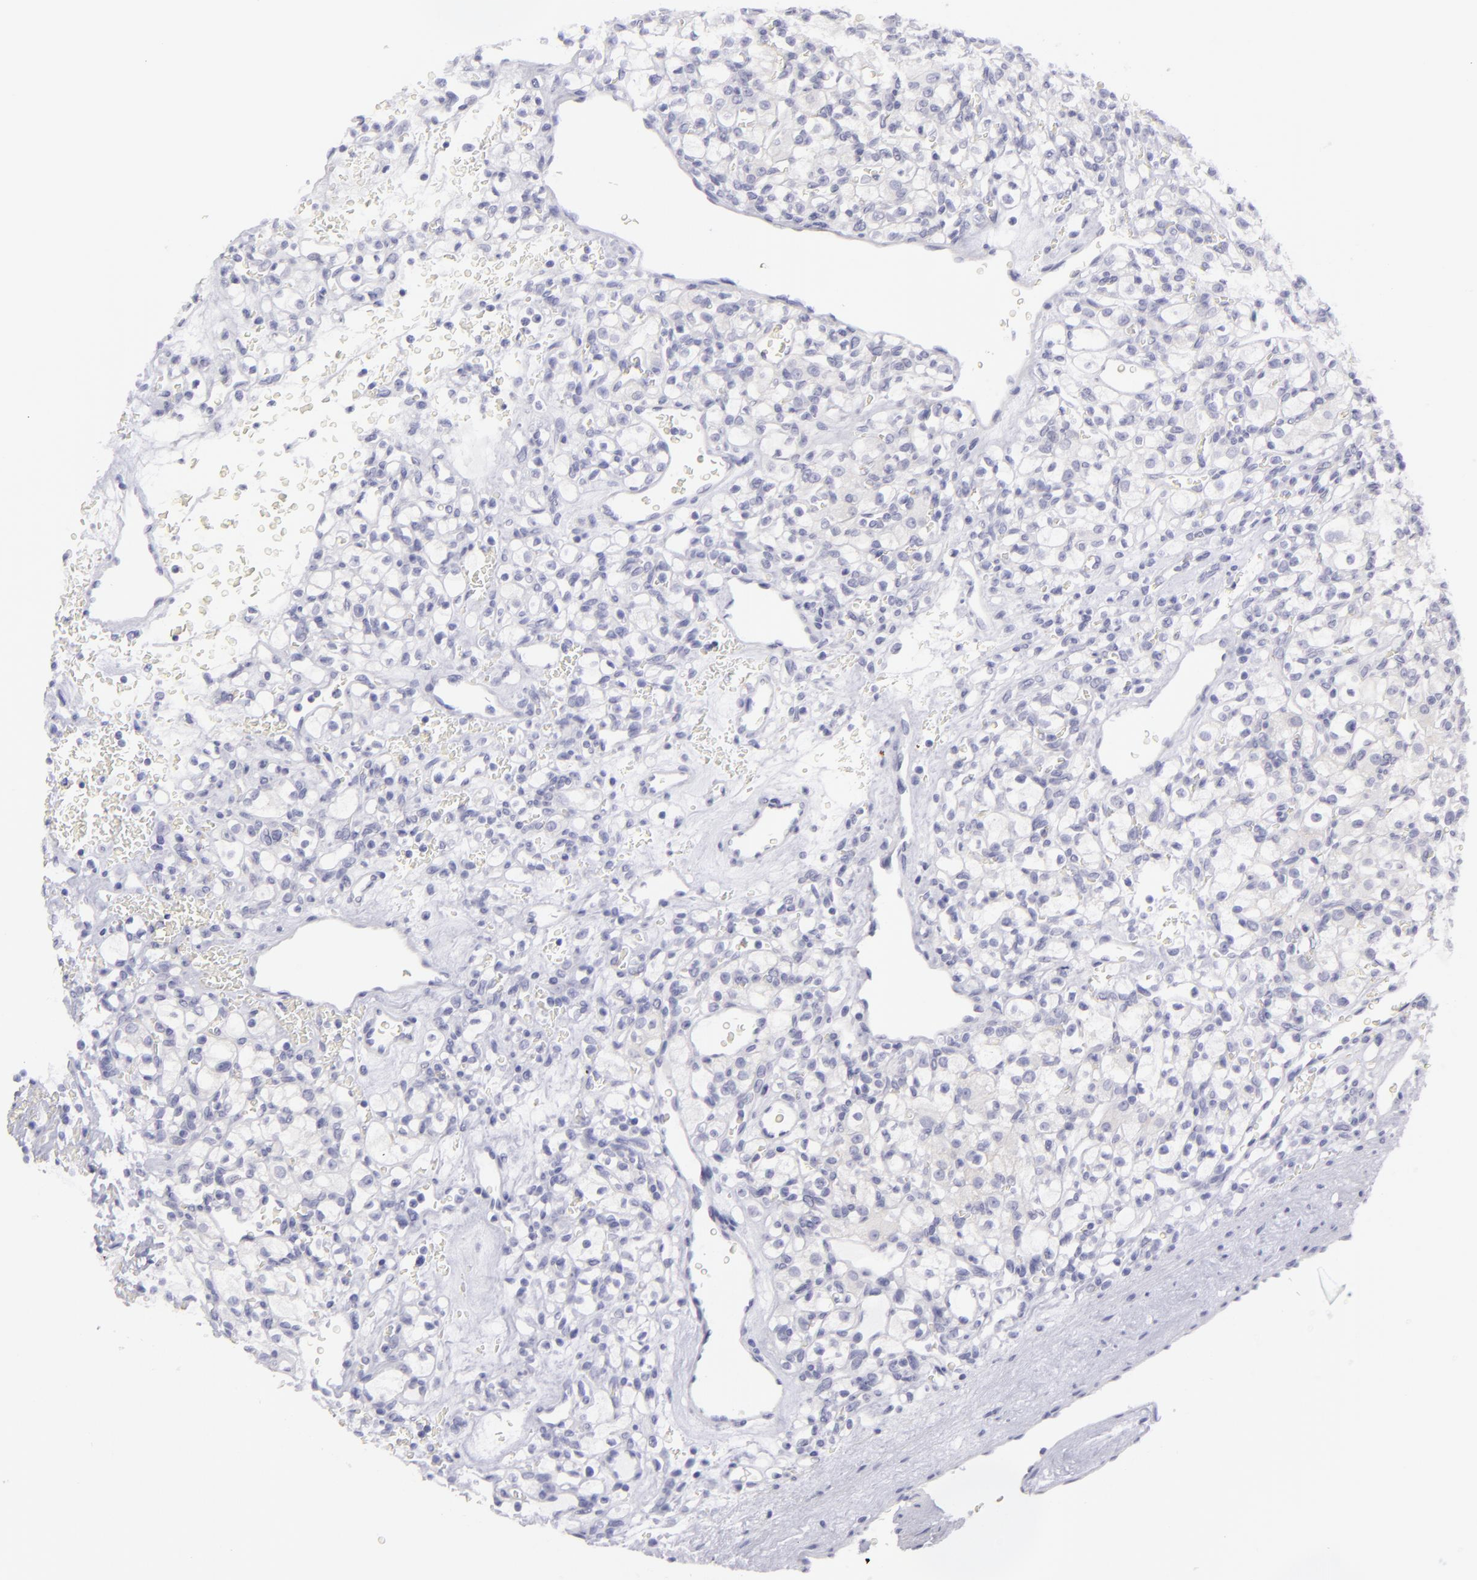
{"staining": {"intensity": "negative", "quantity": "none", "location": "none"}, "tissue": "renal cancer", "cell_type": "Tumor cells", "image_type": "cancer", "snomed": [{"axis": "morphology", "description": "Adenocarcinoma, NOS"}, {"axis": "topography", "description": "Kidney"}], "caption": "This is a micrograph of immunohistochemistry staining of renal cancer (adenocarcinoma), which shows no expression in tumor cells.", "gene": "DLG4", "patient": {"sex": "female", "age": 62}}